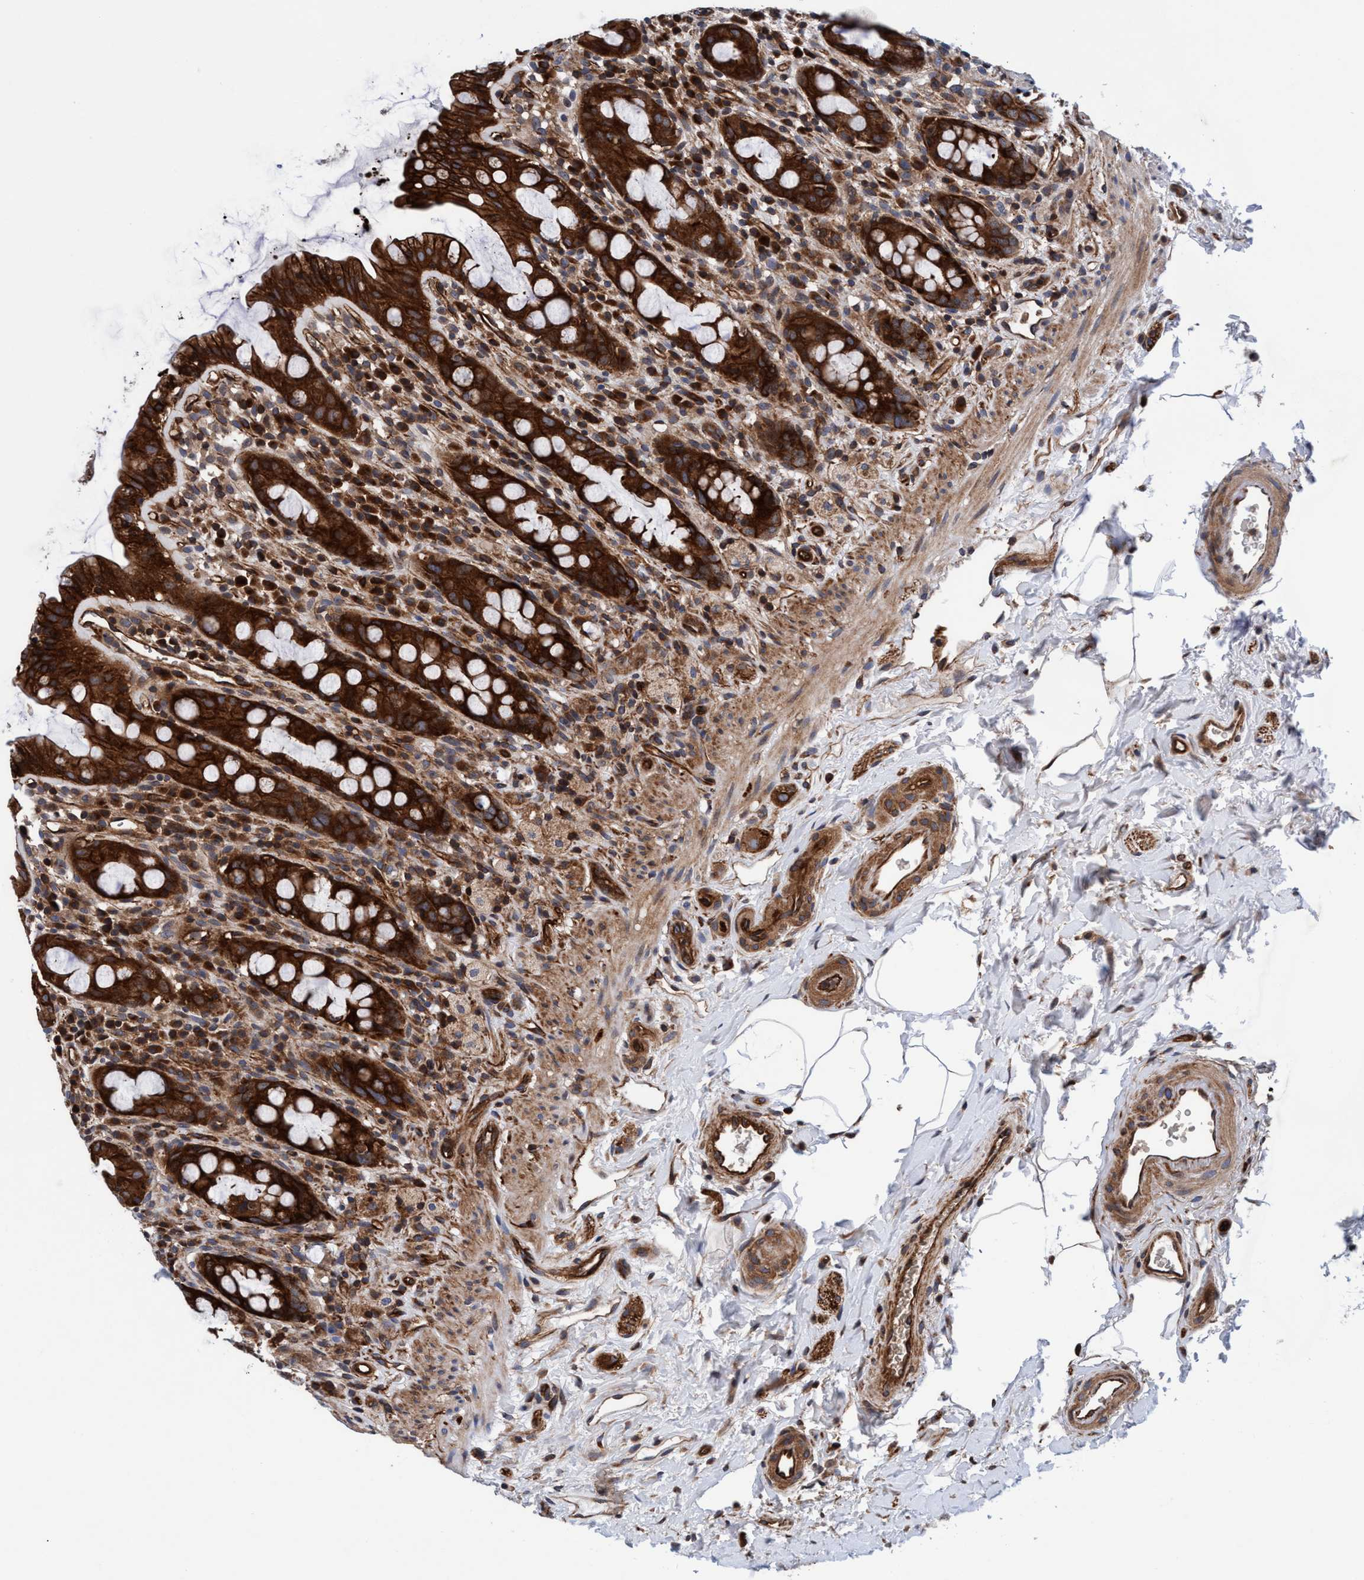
{"staining": {"intensity": "strong", "quantity": ">75%", "location": "cytoplasmic/membranous"}, "tissue": "rectum", "cell_type": "Glandular cells", "image_type": "normal", "snomed": [{"axis": "morphology", "description": "Normal tissue, NOS"}, {"axis": "topography", "description": "Rectum"}], "caption": "Human rectum stained for a protein (brown) demonstrates strong cytoplasmic/membranous positive staining in about >75% of glandular cells.", "gene": "MCM3AP", "patient": {"sex": "male", "age": 44}}